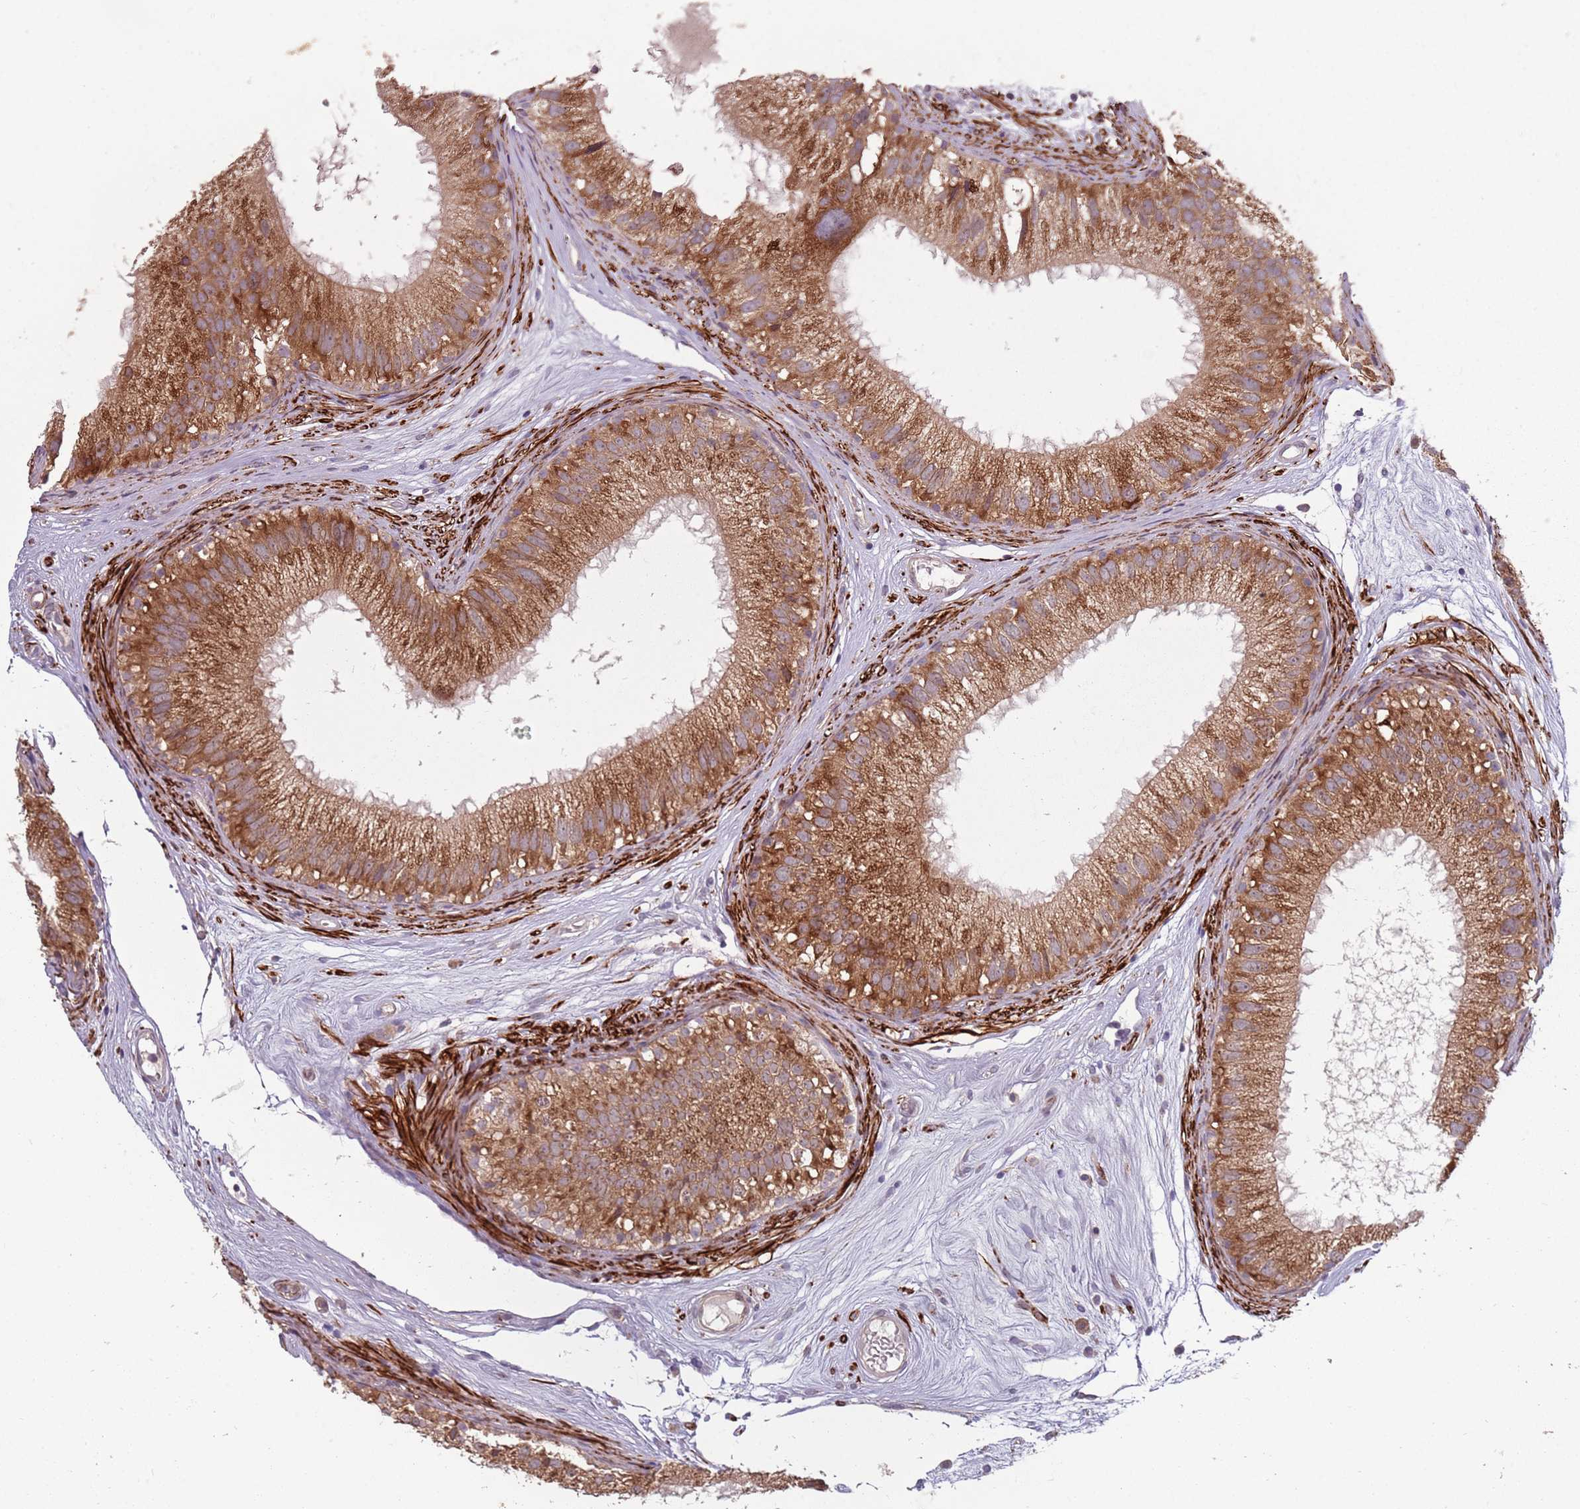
{"staining": {"intensity": "moderate", "quantity": ">75%", "location": "cytoplasmic/membranous"}, "tissue": "epididymis", "cell_type": "Glandular cells", "image_type": "normal", "snomed": [{"axis": "morphology", "description": "Normal tissue, NOS"}, {"axis": "topography", "description": "Epididymis"}], "caption": "Protein expression analysis of normal epididymis demonstrates moderate cytoplasmic/membranous positivity in approximately >75% of glandular cells. (DAB IHC, brown staining for protein, blue staining for nuclei).", "gene": "PLD6", "patient": {"sex": "male", "age": 77}}